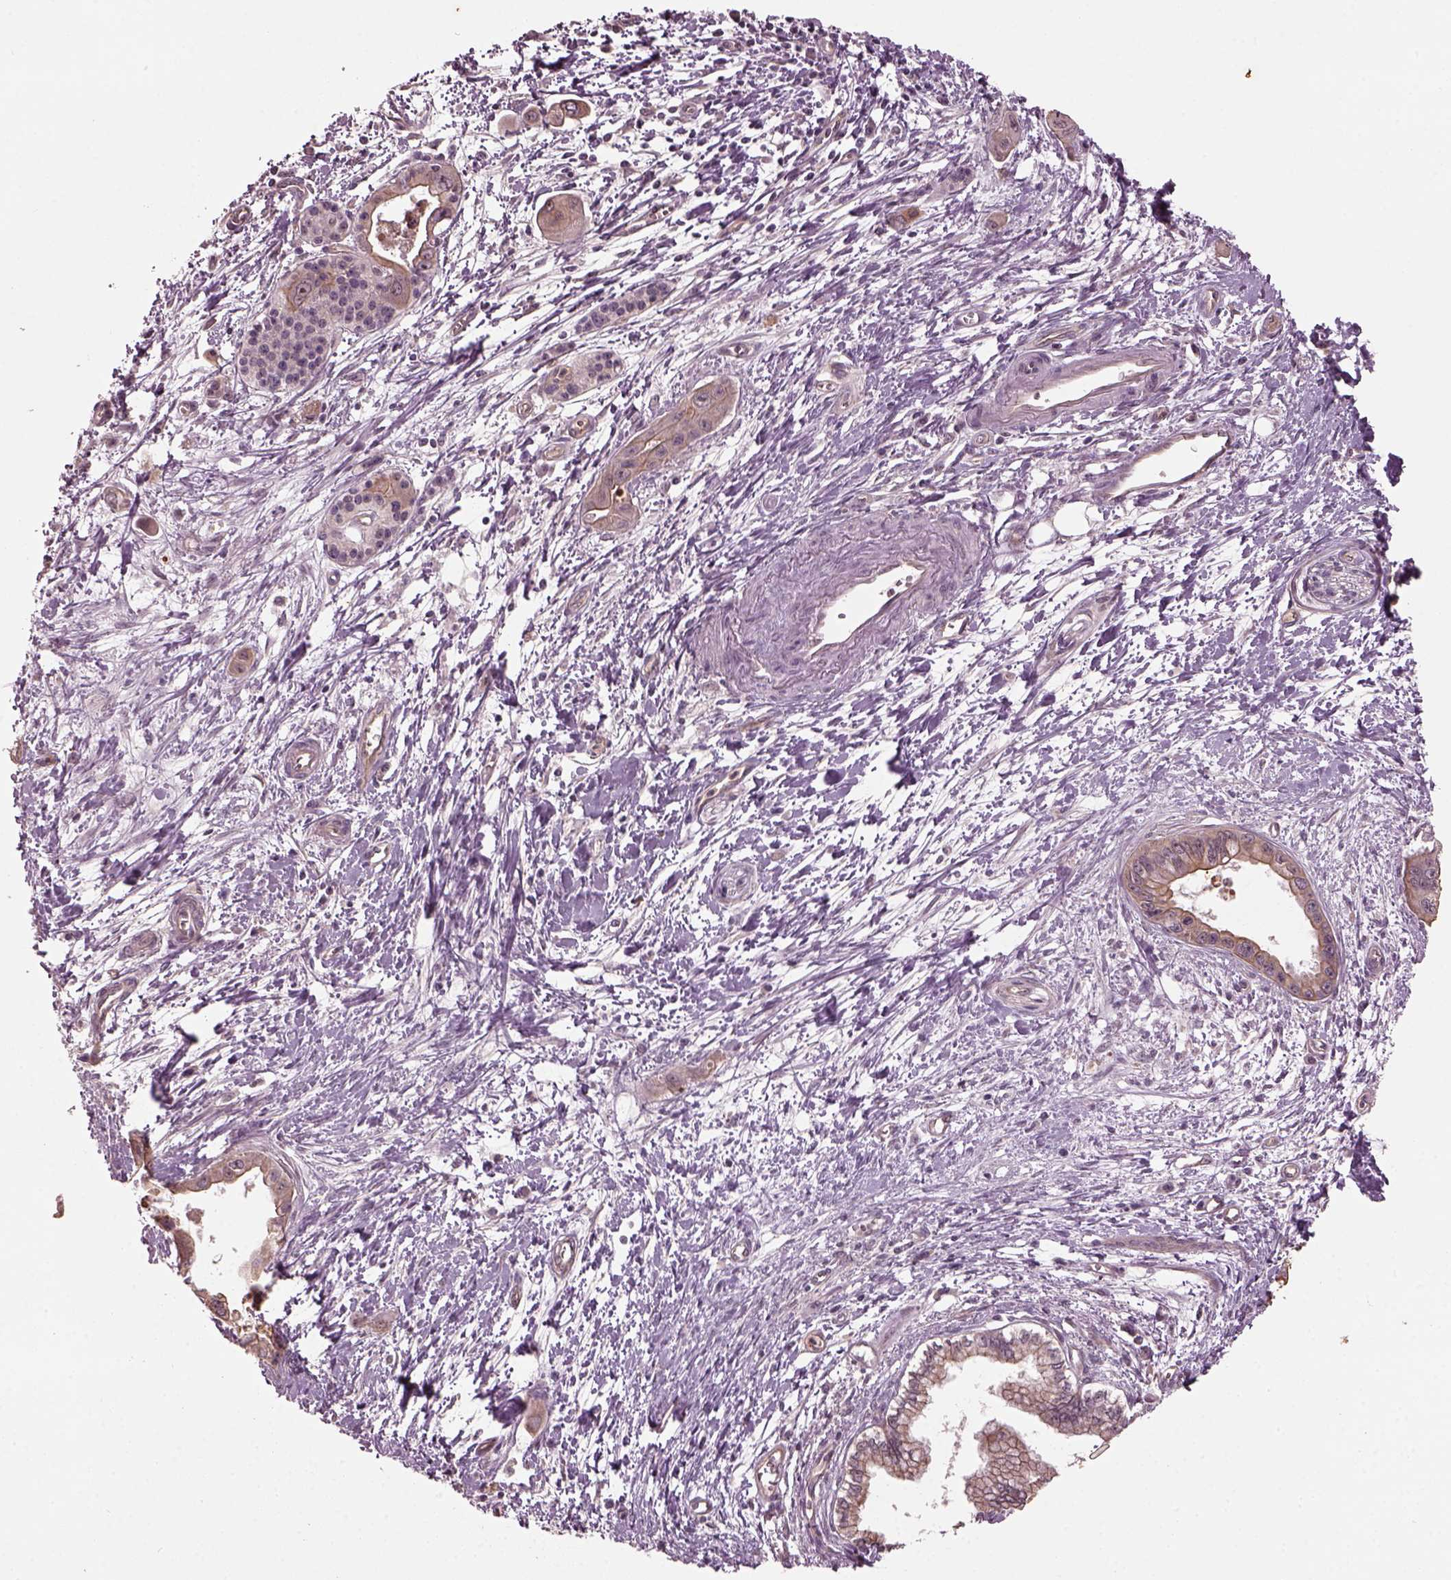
{"staining": {"intensity": "weak", "quantity": "25%-75%", "location": "cytoplasmic/membranous"}, "tissue": "pancreatic cancer", "cell_type": "Tumor cells", "image_type": "cancer", "snomed": [{"axis": "morphology", "description": "Adenocarcinoma, NOS"}, {"axis": "topography", "description": "Pancreas"}], "caption": "Protein analysis of pancreatic cancer tissue reveals weak cytoplasmic/membranous expression in about 25%-75% of tumor cells.", "gene": "GNRH1", "patient": {"sex": "male", "age": 60}}